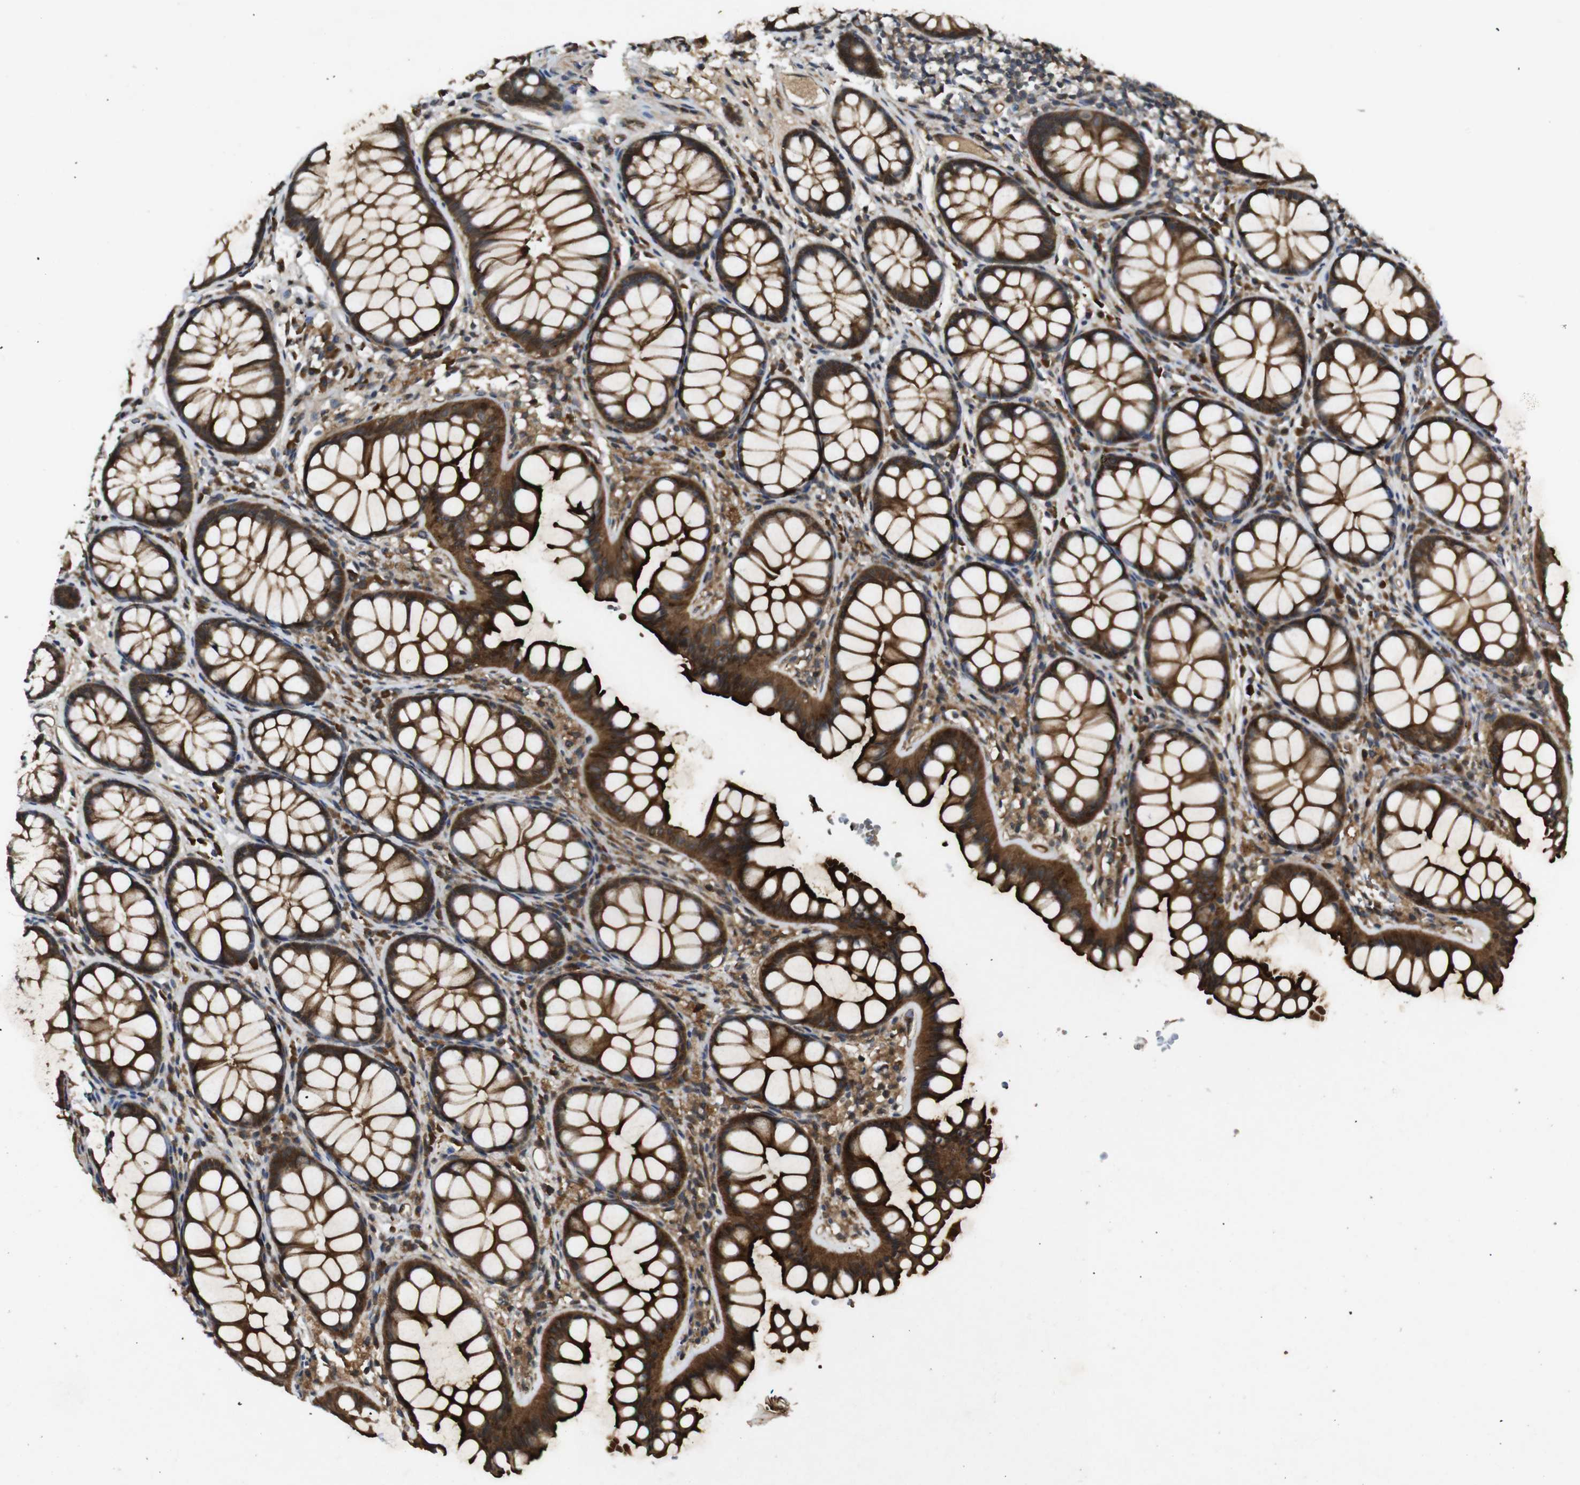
{"staining": {"intensity": "moderate", "quantity": ">75%", "location": "cytoplasmic/membranous"}, "tissue": "colon", "cell_type": "Endothelial cells", "image_type": "normal", "snomed": [{"axis": "morphology", "description": "Normal tissue, NOS"}, {"axis": "topography", "description": "Colon"}], "caption": "Human colon stained with a brown dye displays moderate cytoplasmic/membranous positive expression in approximately >75% of endothelial cells.", "gene": "RIPK1", "patient": {"sex": "female", "age": 55}}